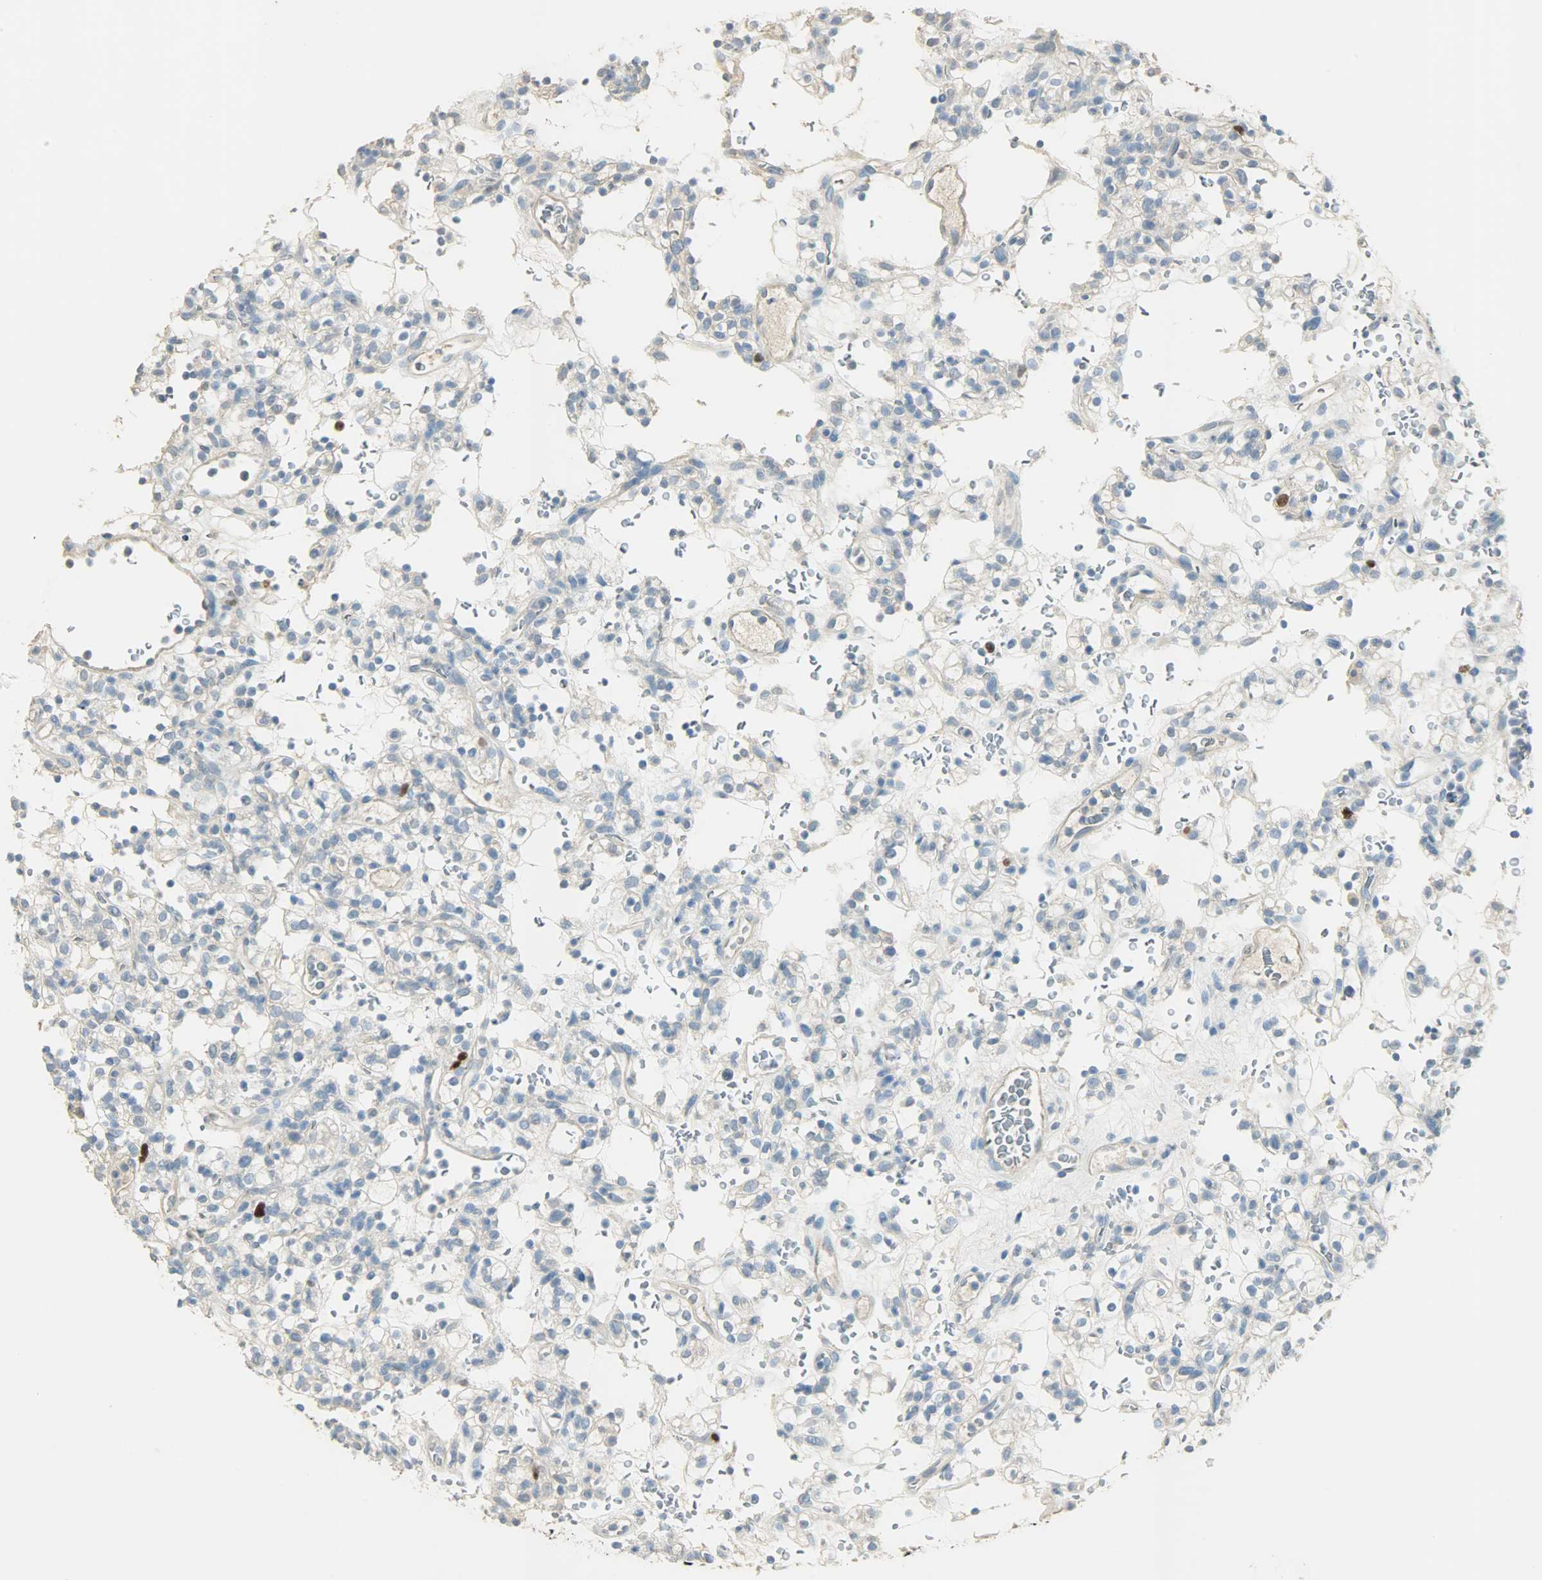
{"staining": {"intensity": "weak", "quantity": "25%-75%", "location": "cytoplasmic/membranous"}, "tissue": "renal cancer", "cell_type": "Tumor cells", "image_type": "cancer", "snomed": [{"axis": "morphology", "description": "Normal tissue, NOS"}, {"axis": "morphology", "description": "Adenocarcinoma, NOS"}, {"axis": "topography", "description": "Kidney"}], "caption": "Brown immunohistochemical staining in human renal cancer shows weak cytoplasmic/membranous staining in about 25%-75% of tumor cells.", "gene": "TPX2", "patient": {"sex": "female", "age": 72}}